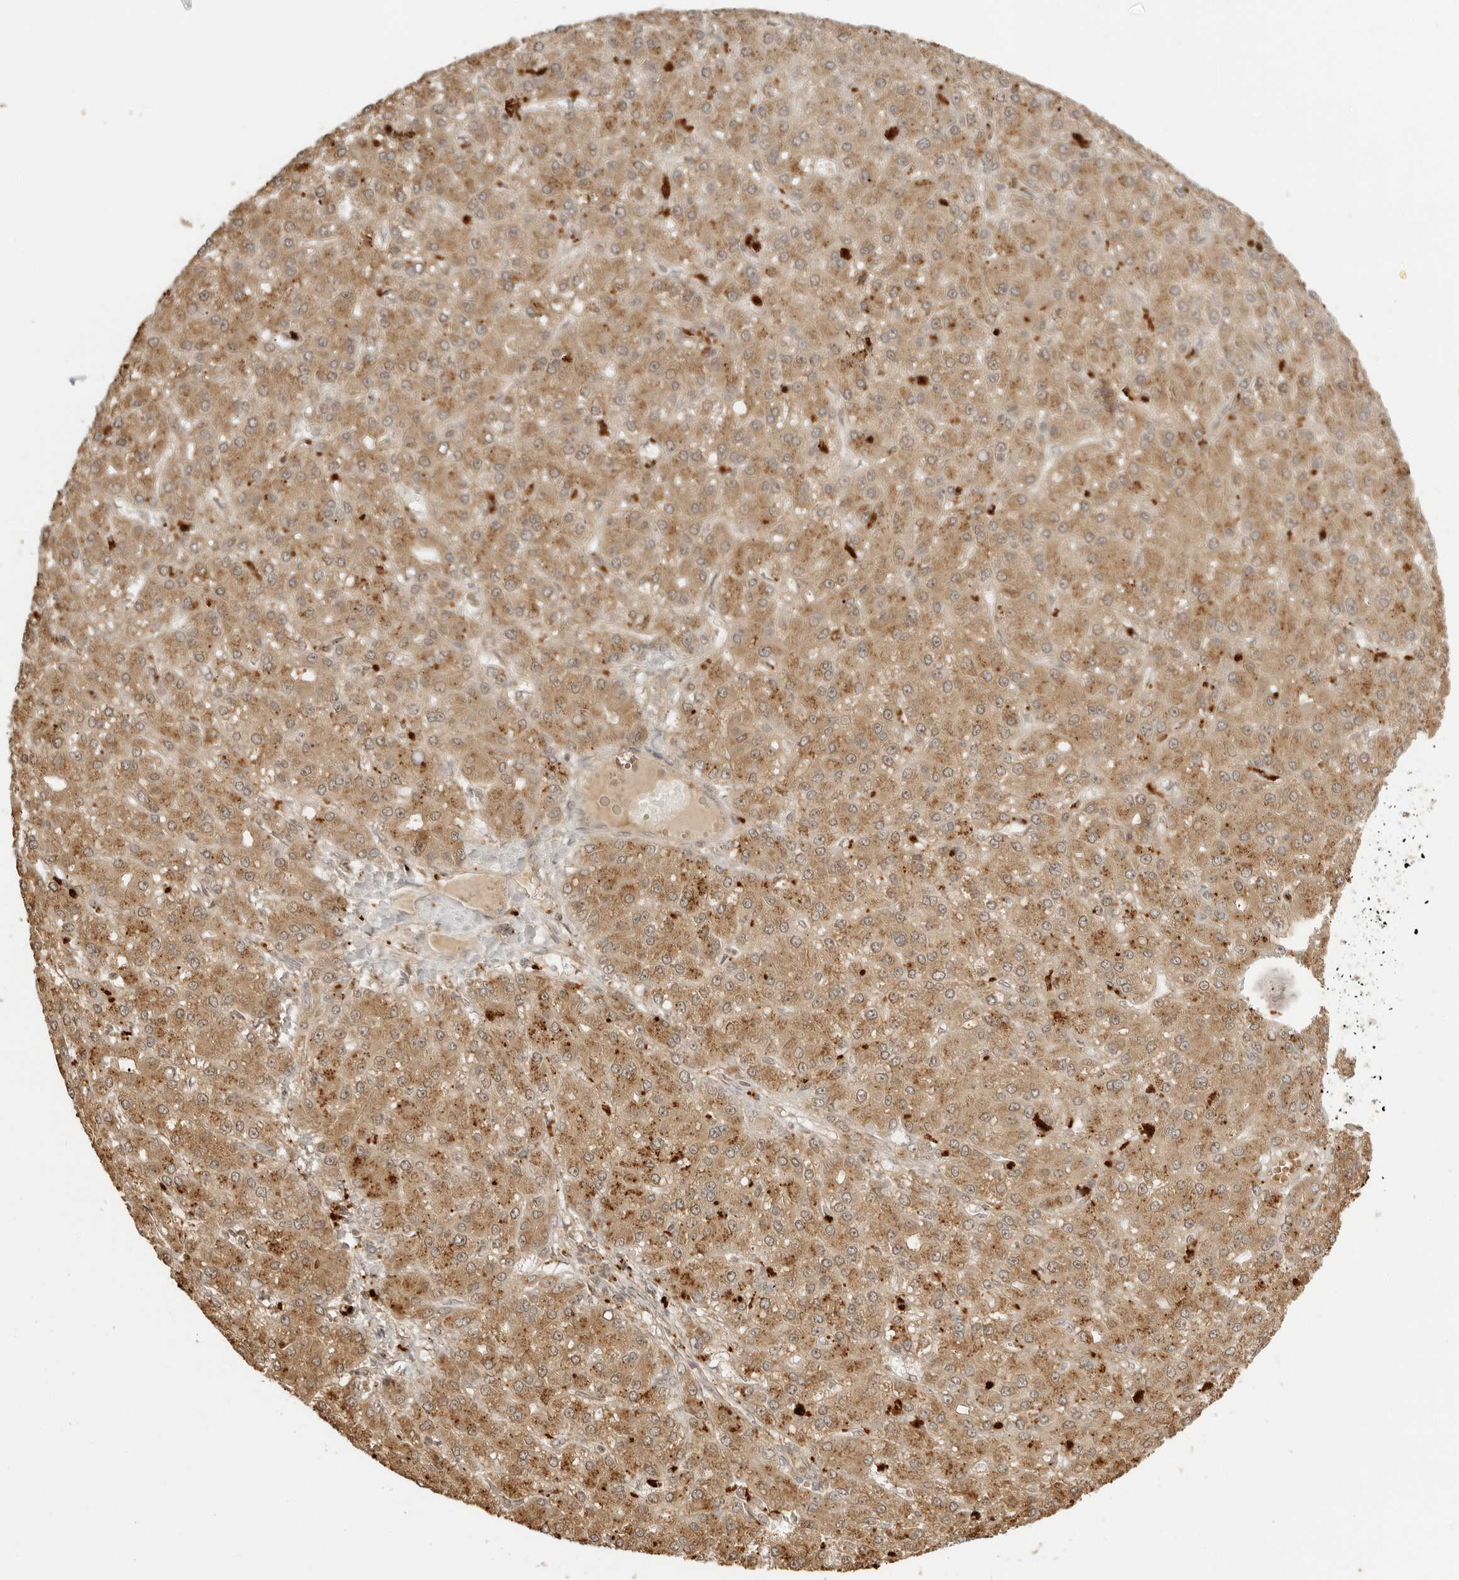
{"staining": {"intensity": "moderate", "quantity": ">75%", "location": "cytoplasmic/membranous"}, "tissue": "liver cancer", "cell_type": "Tumor cells", "image_type": "cancer", "snomed": [{"axis": "morphology", "description": "Carcinoma, Hepatocellular, NOS"}, {"axis": "topography", "description": "Liver"}], "caption": "The immunohistochemical stain shows moderate cytoplasmic/membranous positivity in tumor cells of liver hepatocellular carcinoma tissue.", "gene": "IKBKE", "patient": {"sex": "male", "age": 67}}